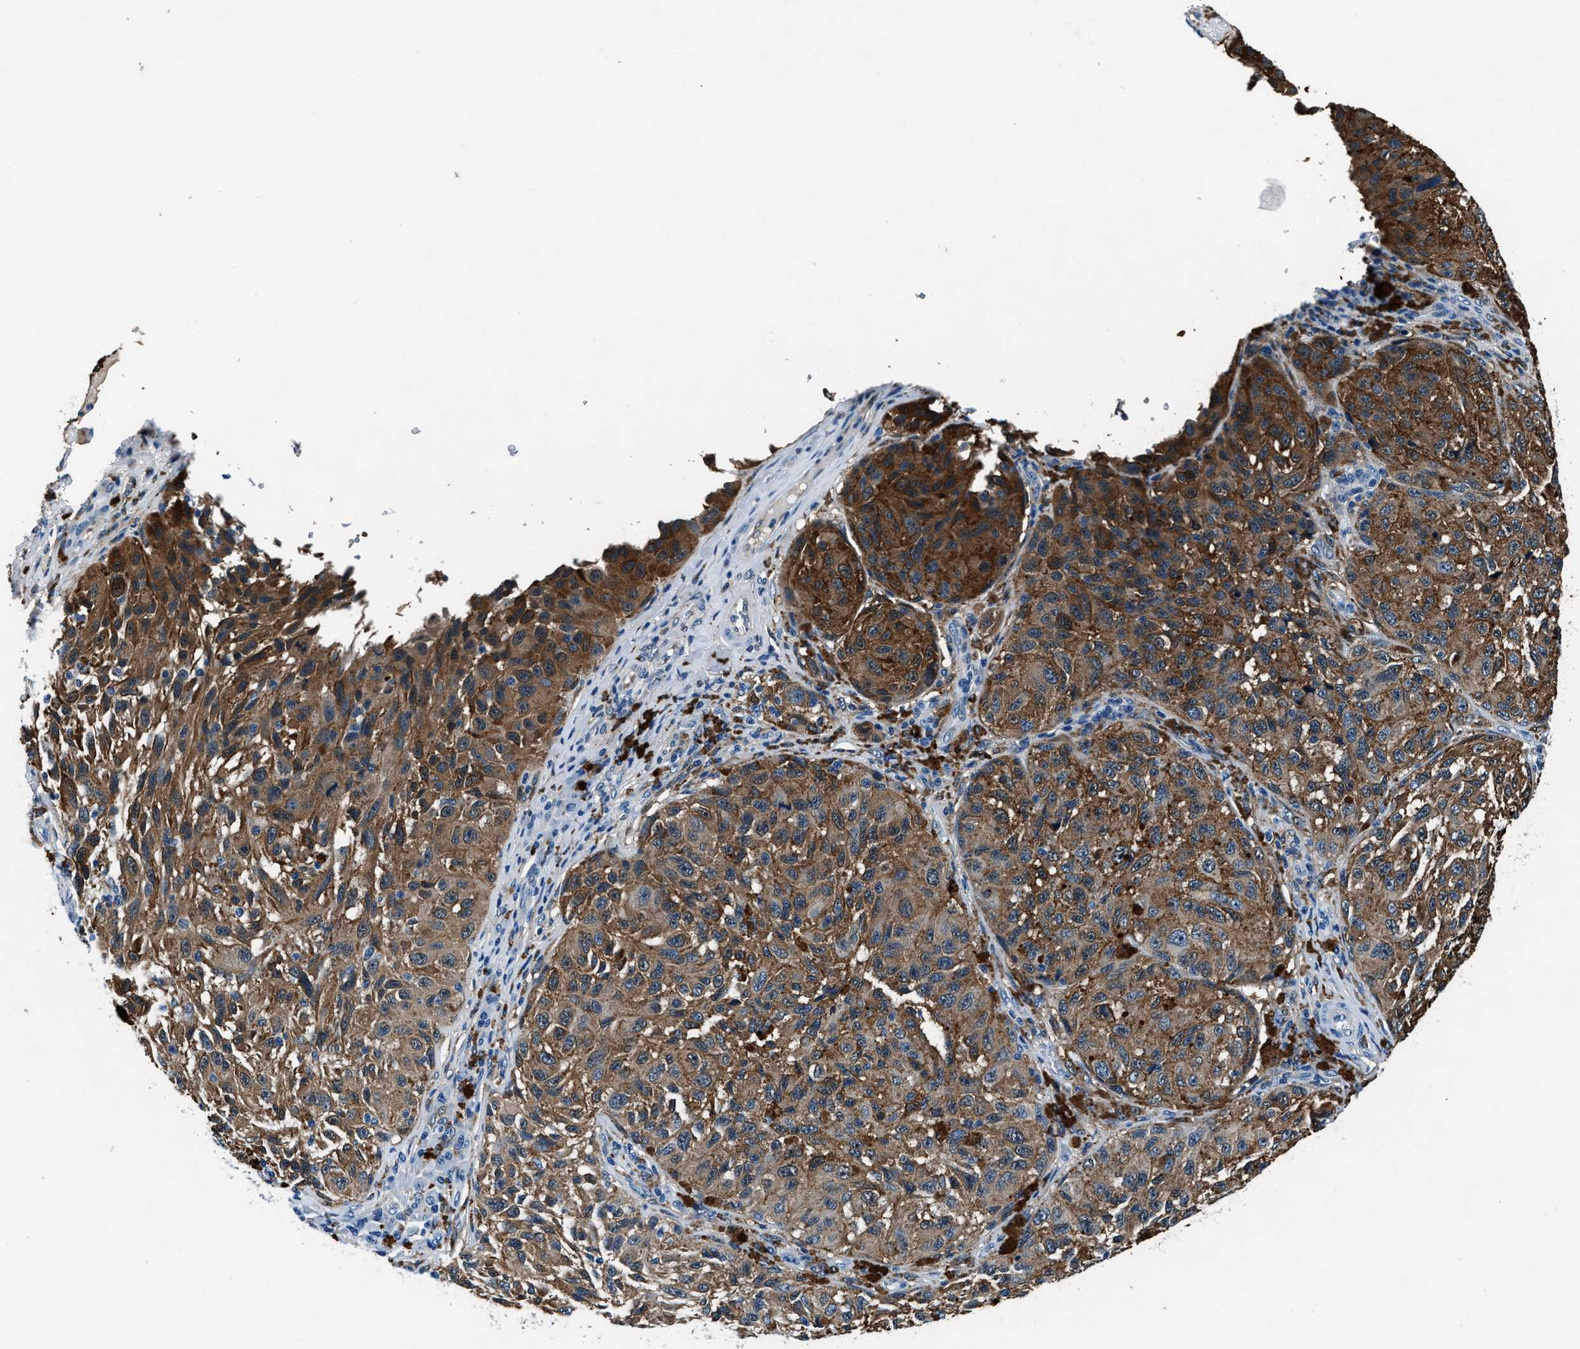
{"staining": {"intensity": "strong", "quantity": ">75%", "location": "cytoplasmic/membranous"}, "tissue": "melanoma", "cell_type": "Tumor cells", "image_type": "cancer", "snomed": [{"axis": "morphology", "description": "Malignant melanoma, NOS"}, {"axis": "topography", "description": "Skin"}], "caption": "The photomicrograph shows a brown stain indicating the presence of a protein in the cytoplasmic/membranous of tumor cells in malignant melanoma. (DAB IHC with brightfield microscopy, high magnification).", "gene": "PTPDC1", "patient": {"sex": "female", "age": 73}}